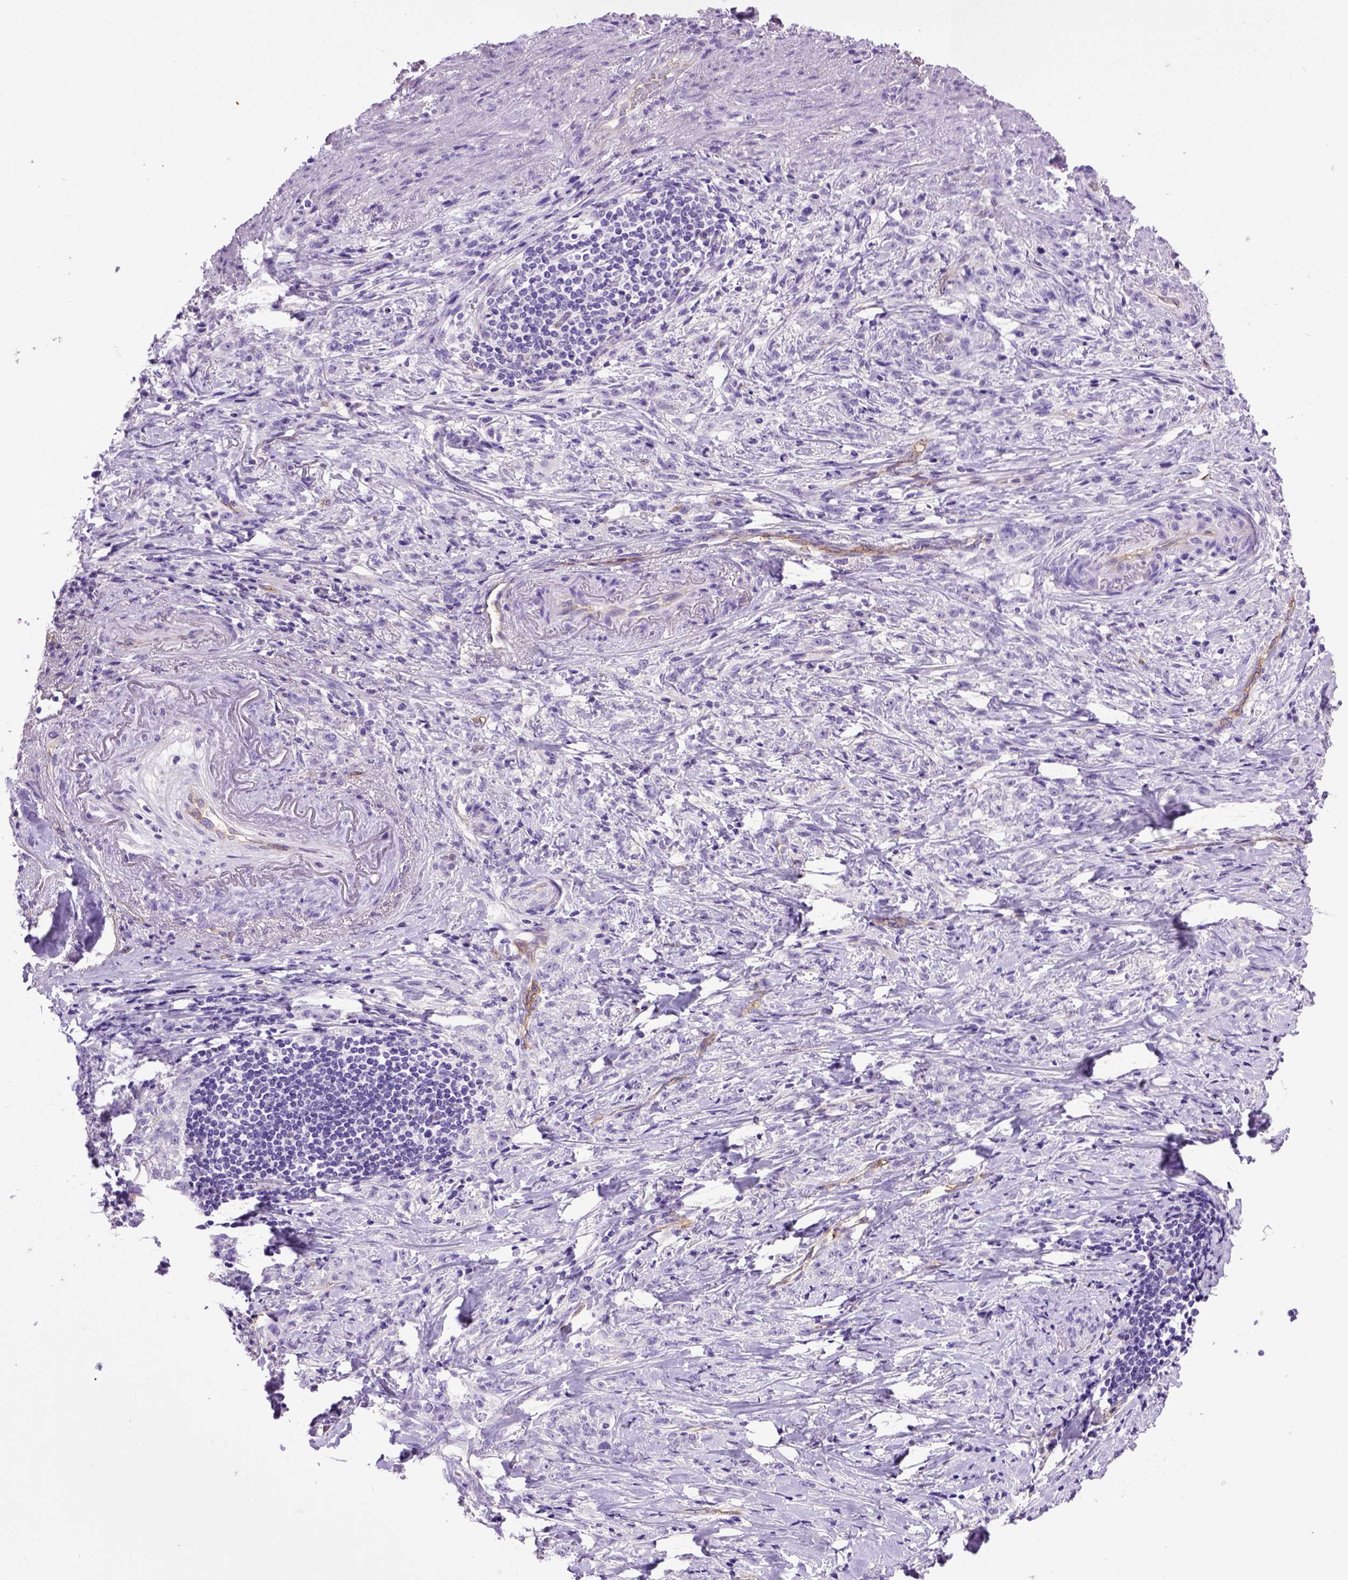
{"staining": {"intensity": "negative", "quantity": "none", "location": "none"}, "tissue": "stomach cancer", "cell_type": "Tumor cells", "image_type": "cancer", "snomed": [{"axis": "morphology", "description": "Adenocarcinoma, NOS"}, {"axis": "topography", "description": "Stomach, lower"}], "caption": "This is an IHC photomicrograph of stomach cancer. There is no expression in tumor cells.", "gene": "ENG", "patient": {"sex": "male", "age": 88}}